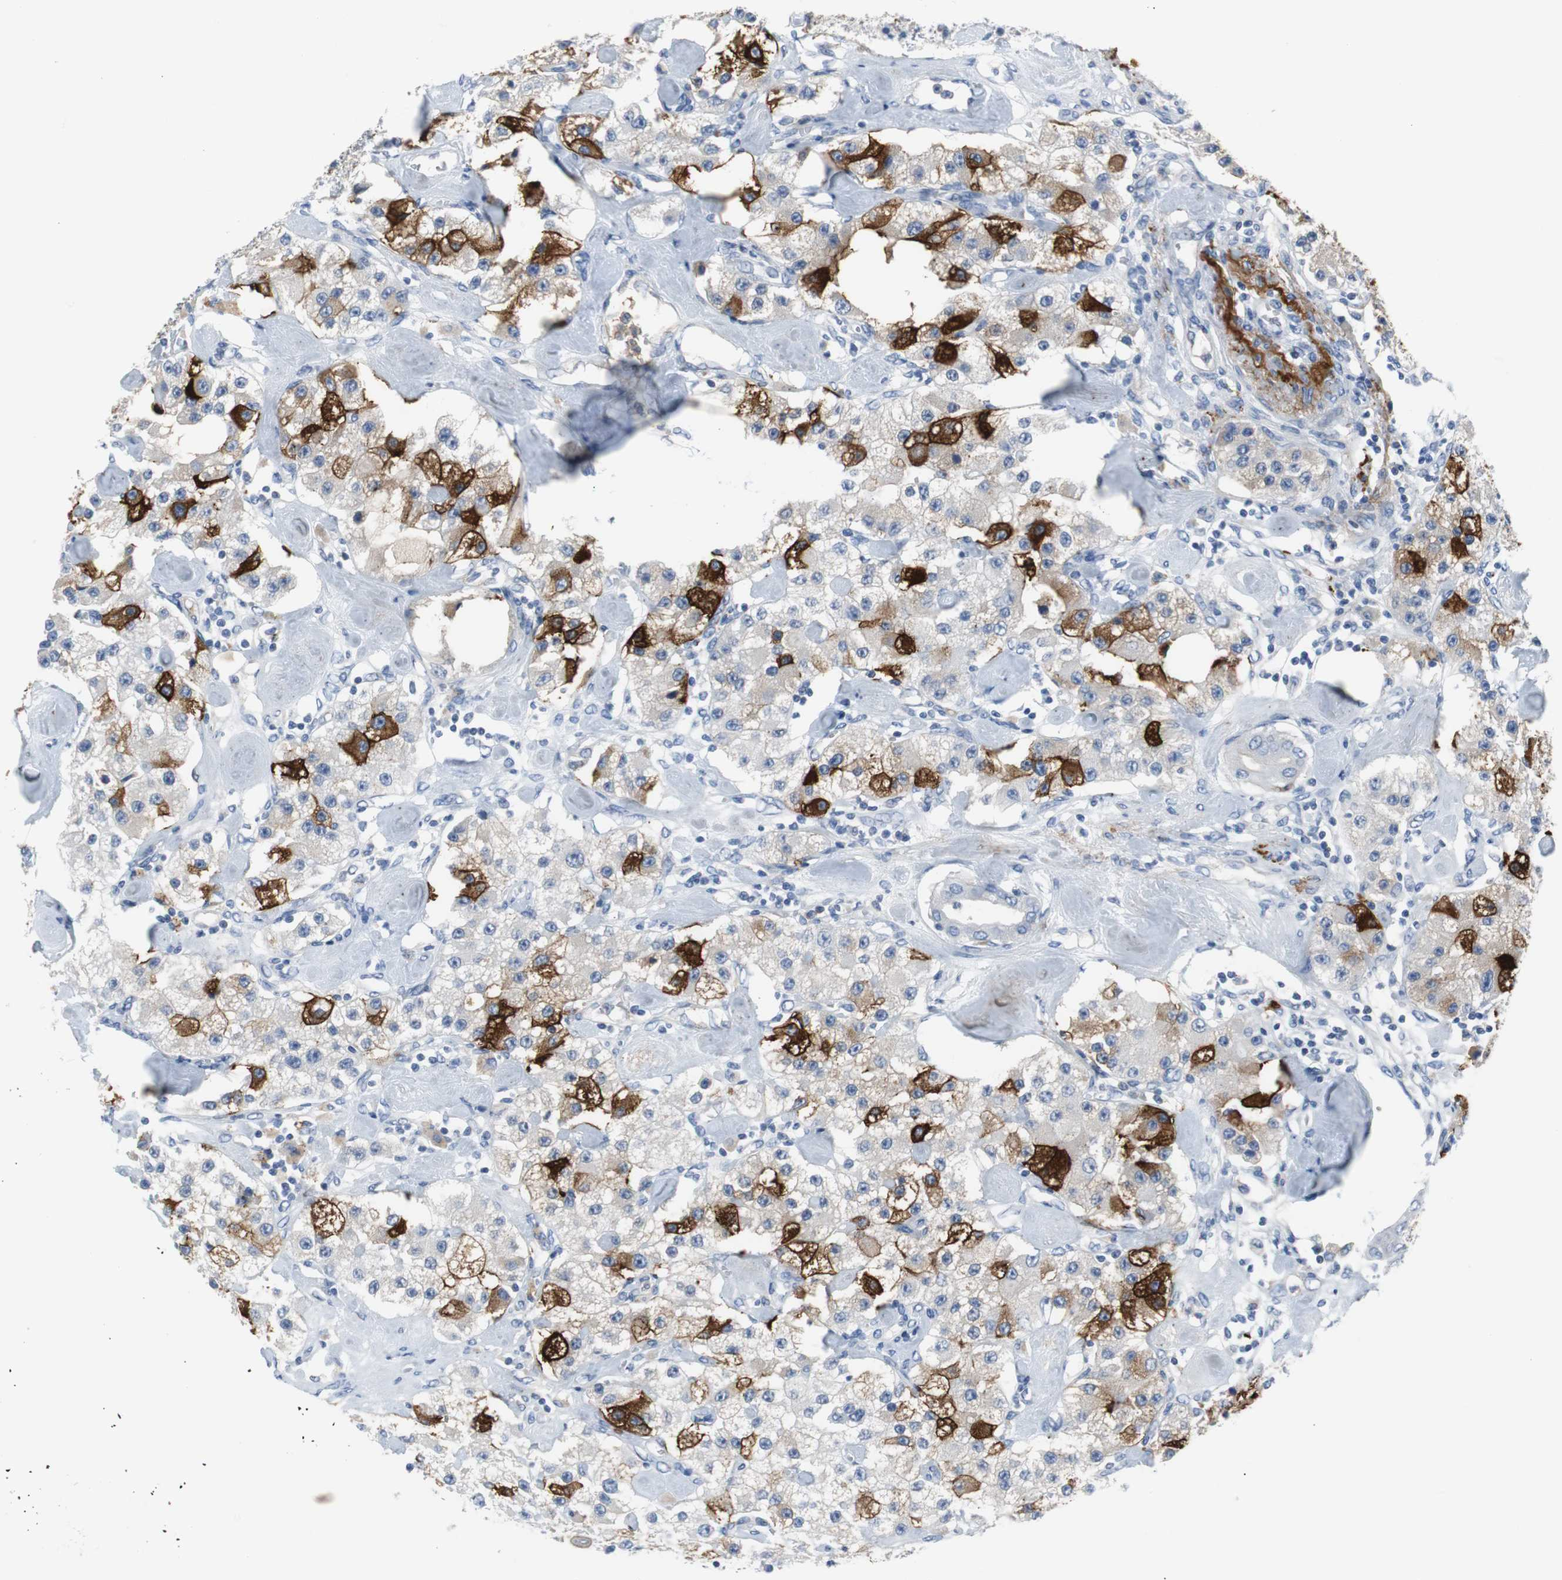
{"staining": {"intensity": "strong", "quantity": "<25%", "location": "cytoplasmic/membranous"}, "tissue": "carcinoid", "cell_type": "Tumor cells", "image_type": "cancer", "snomed": [{"axis": "morphology", "description": "Carcinoid, malignant, NOS"}, {"axis": "topography", "description": "Pancreas"}], "caption": "A brown stain shows strong cytoplasmic/membranous staining of a protein in carcinoid tumor cells.", "gene": "APCS", "patient": {"sex": "male", "age": 41}}